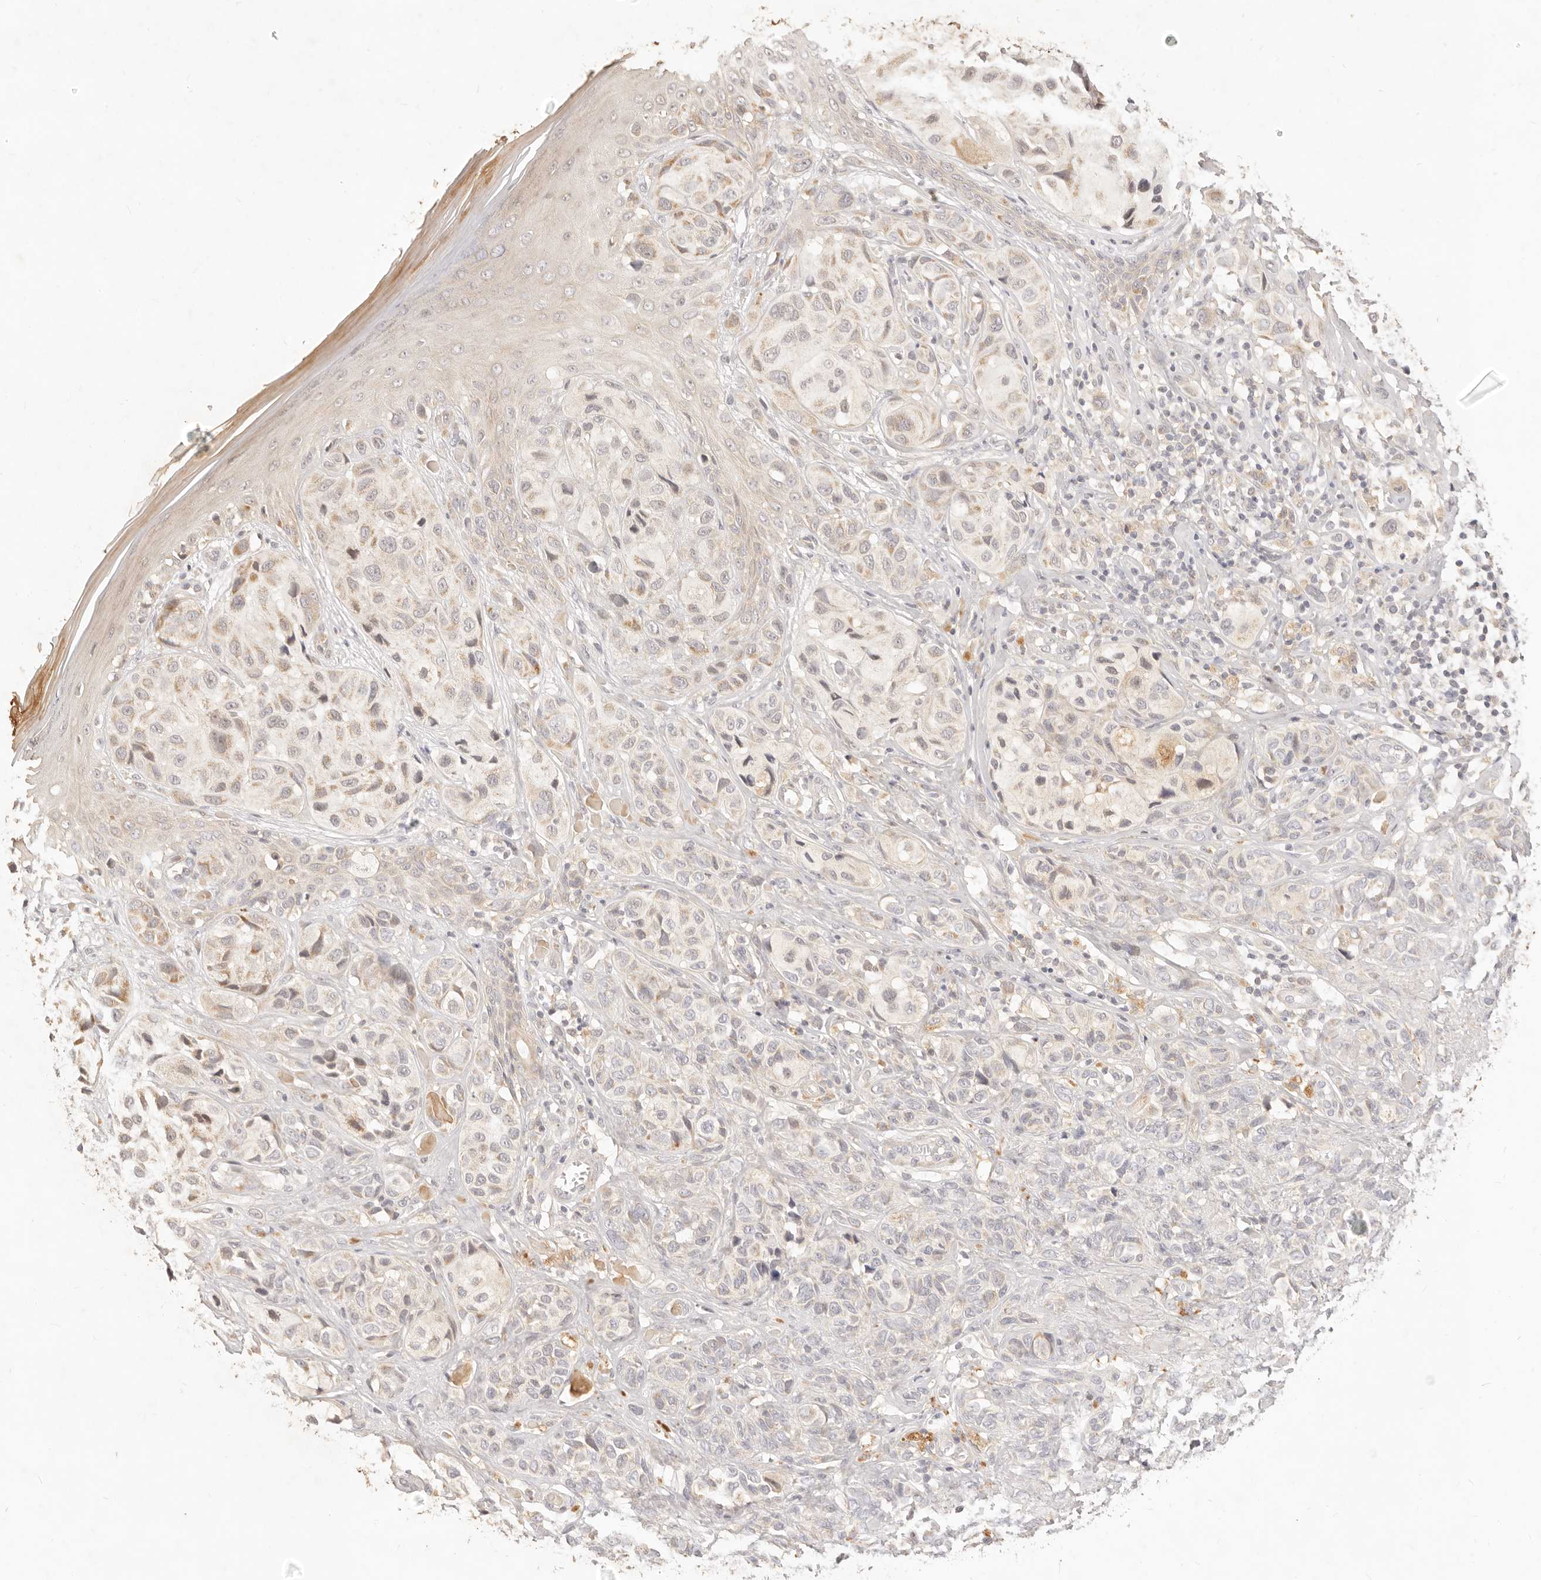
{"staining": {"intensity": "moderate", "quantity": "<25%", "location": "cytoplasmic/membranous"}, "tissue": "melanoma", "cell_type": "Tumor cells", "image_type": "cancer", "snomed": [{"axis": "morphology", "description": "Malignant melanoma, NOS"}, {"axis": "topography", "description": "Skin"}], "caption": "Immunohistochemistry of malignant melanoma displays low levels of moderate cytoplasmic/membranous staining in approximately <25% of tumor cells.", "gene": "RUBCNL", "patient": {"sex": "female", "age": 58}}